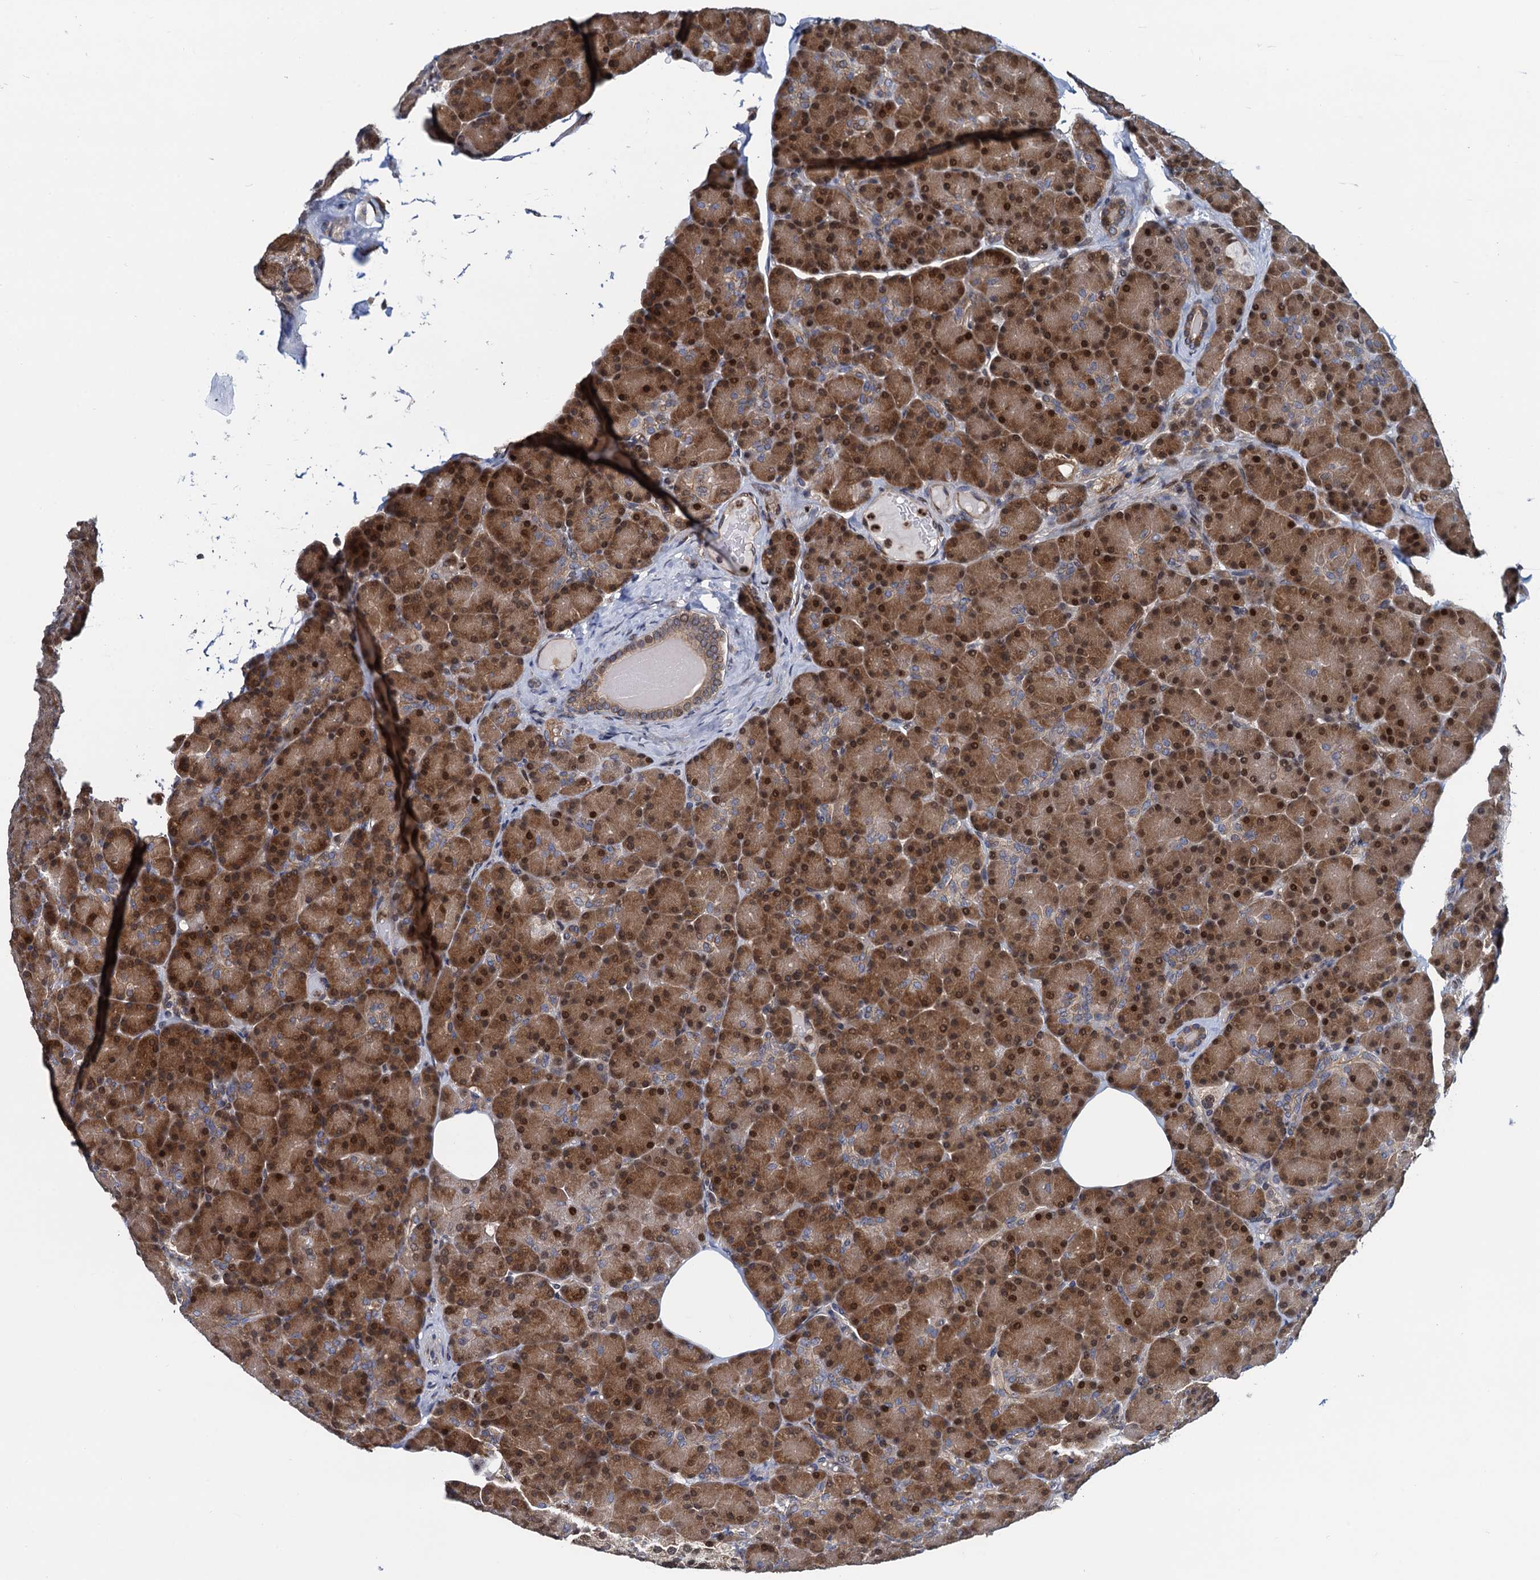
{"staining": {"intensity": "moderate", "quantity": ">75%", "location": "cytoplasmic/membranous,nuclear"}, "tissue": "pancreas", "cell_type": "Exocrine glandular cells", "image_type": "normal", "snomed": [{"axis": "morphology", "description": "Normal tissue, NOS"}, {"axis": "topography", "description": "Pancreas"}], "caption": "Immunohistochemistry (IHC) of unremarkable pancreas exhibits medium levels of moderate cytoplasmic/membranous,nuclear staining in about >75% of exocrine glandular cells.", "gene": "RNF125", "patient": {"sex": "female", "age": 43}}